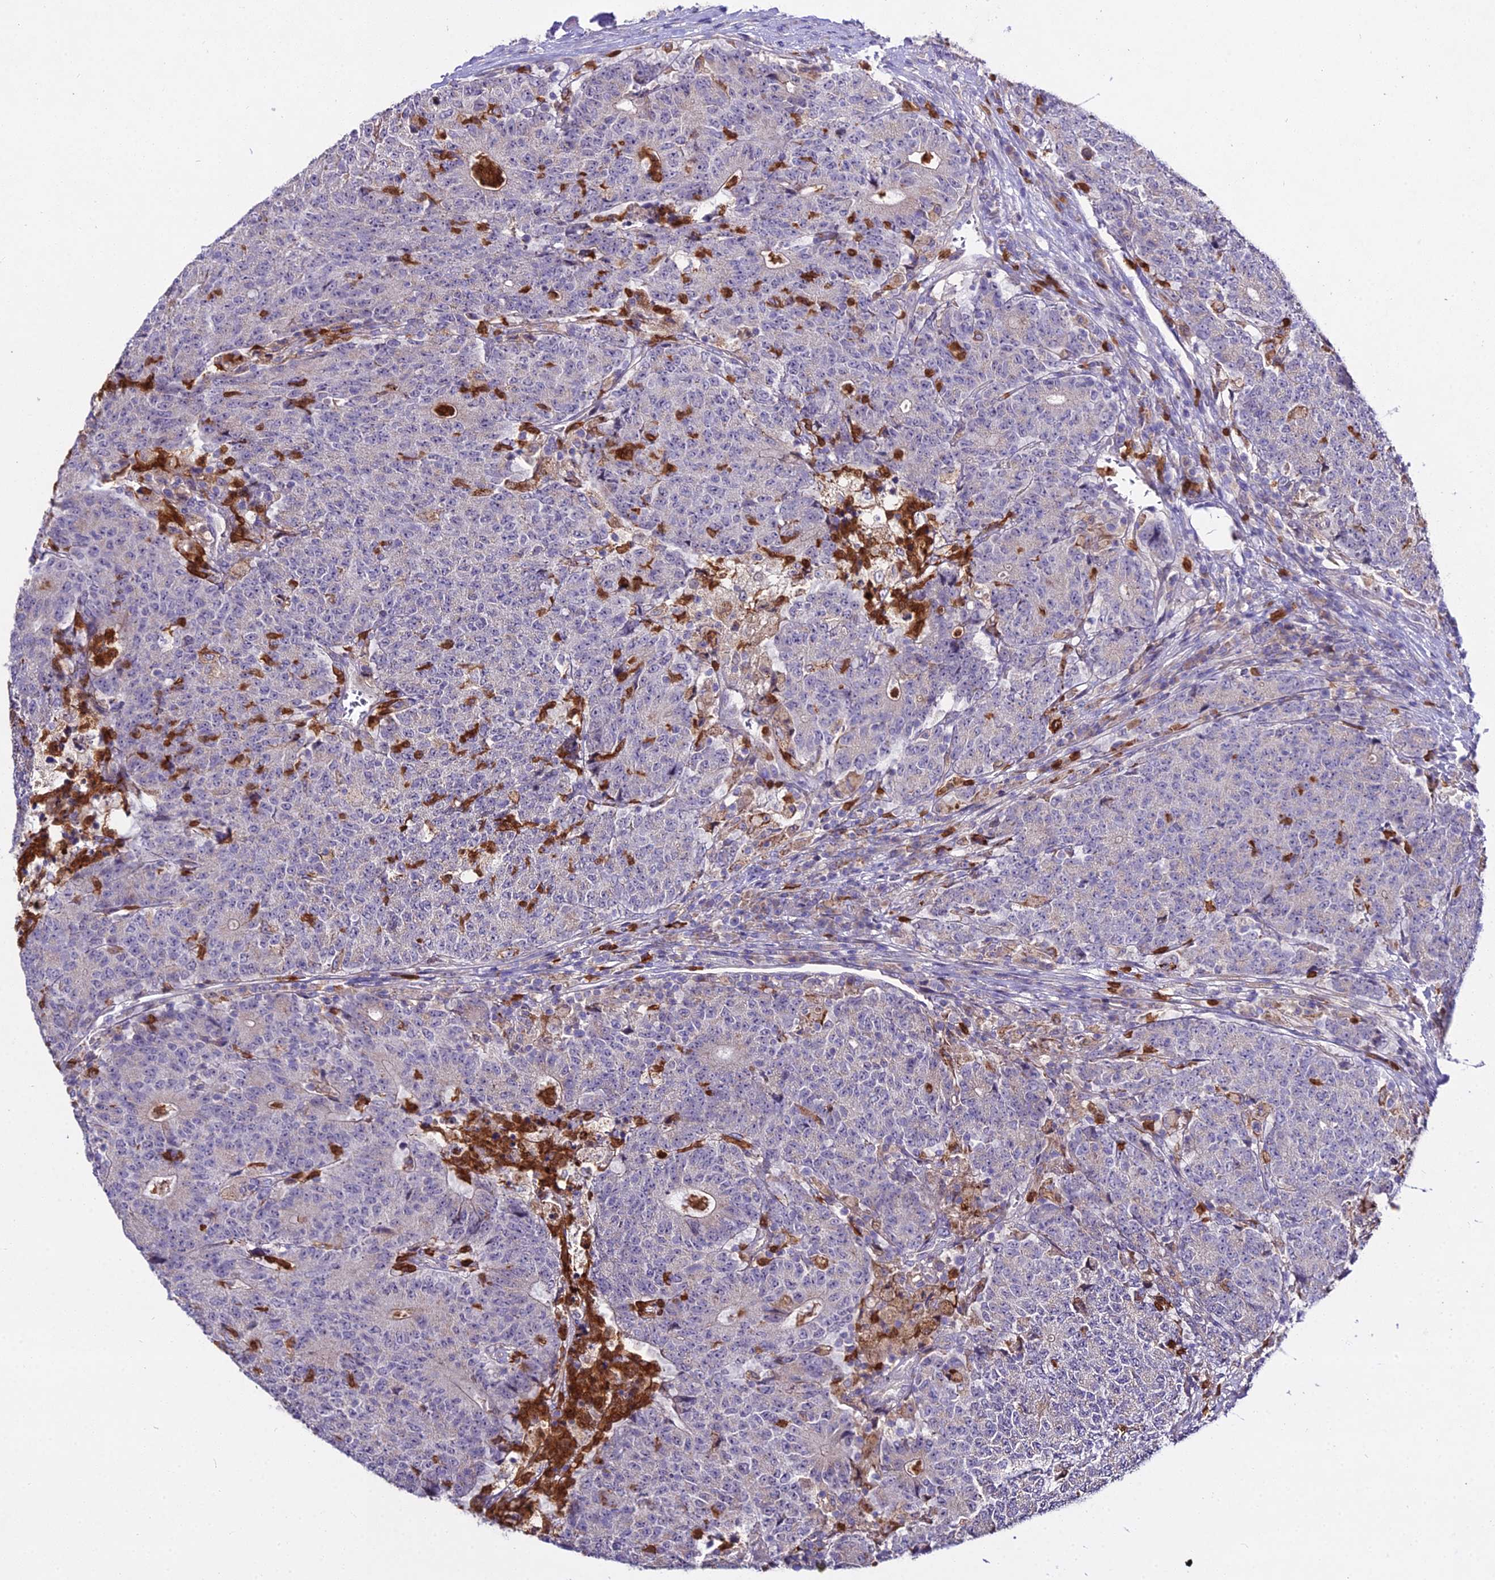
{"staining": {"intensity": "negative", "quantity": "none", "location": "none"}, "tissue": "colorectal cancer", "cell_type": "Tumor cells", "image_type": "cancer", "snomed": [{"axis": "morphology", "description": "Adenocarcinoma, NOS"}, {"axis": "topography", "description": "Colon"}], "caption": "Tumor cells are negative for brown protein staining in colorectal cancer.", "gene": "EID2", "patient": {"sex": "female", "age": 75}}